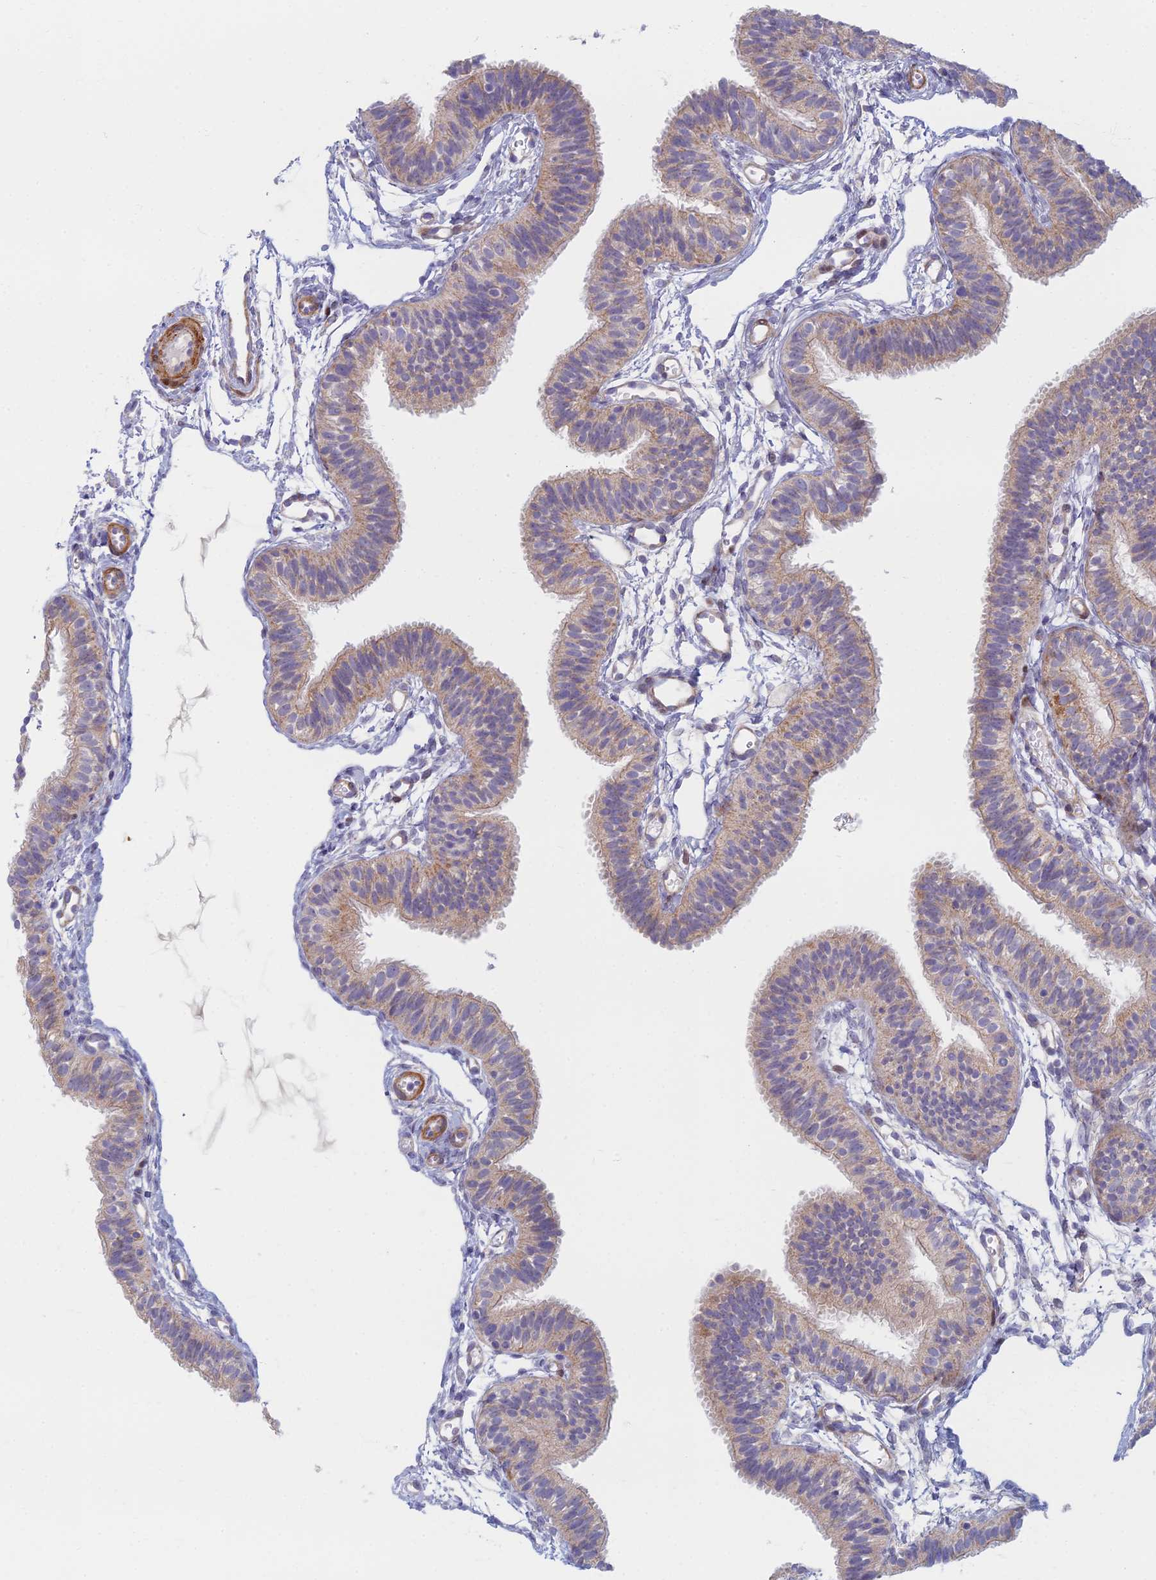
{"staining": {"intensity": "weak", "quantity": "25%-75%", "location": "cytoplasmic/membranous"}, "tissue": "fallopian tube", "cell_type": "Glandular cells", "image_type": "normal", "snomed": [{"axis": "morphology", "description": "Normal tissue, NOS"}, {"axis": "topography", "description": "Fallopian tube"}], "caption": "Immunohistochemistry of normal human fallopian tube displays low levels of weak cytoplasmic/membranous expression in about 25%-75% of glandular cells.", "gene": "C15orf40", "patient": {"sex": "female", "age": 35}}